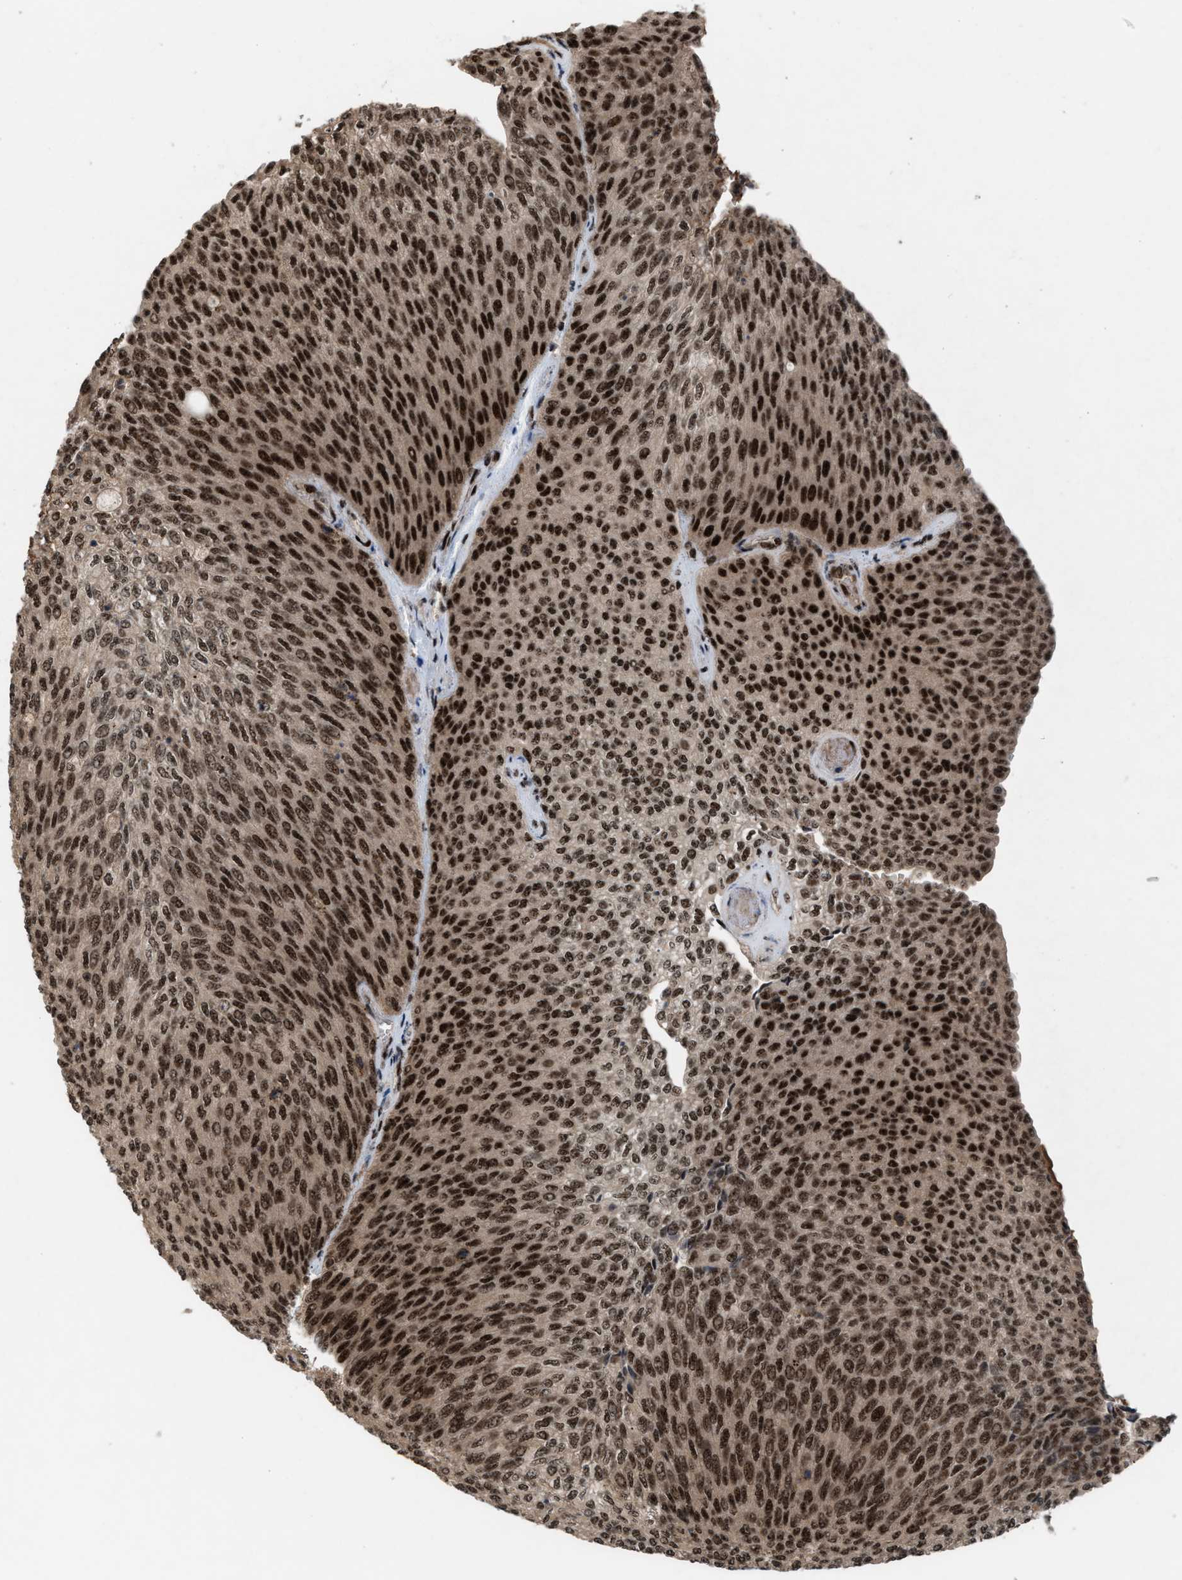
{"staining": {"intensity": "strong", "quantity": ">75%", "location": "nuclear"}, "tissue": "urothelial cancer", "cell_type": "Tumor cells", "image_type": "cancer", "snomed": [{"axis": "morphology", "description": "Urothelial carcinoma, Low grade"}, {"axis": "topography", "description": "Urinary bladder"}], "caption": "Human urothelial cancer stained with a protein marker exhibits strong staining in tumor cells.", "gene": "PRPF4", "patient": {"sex": "female", "age": 79}}